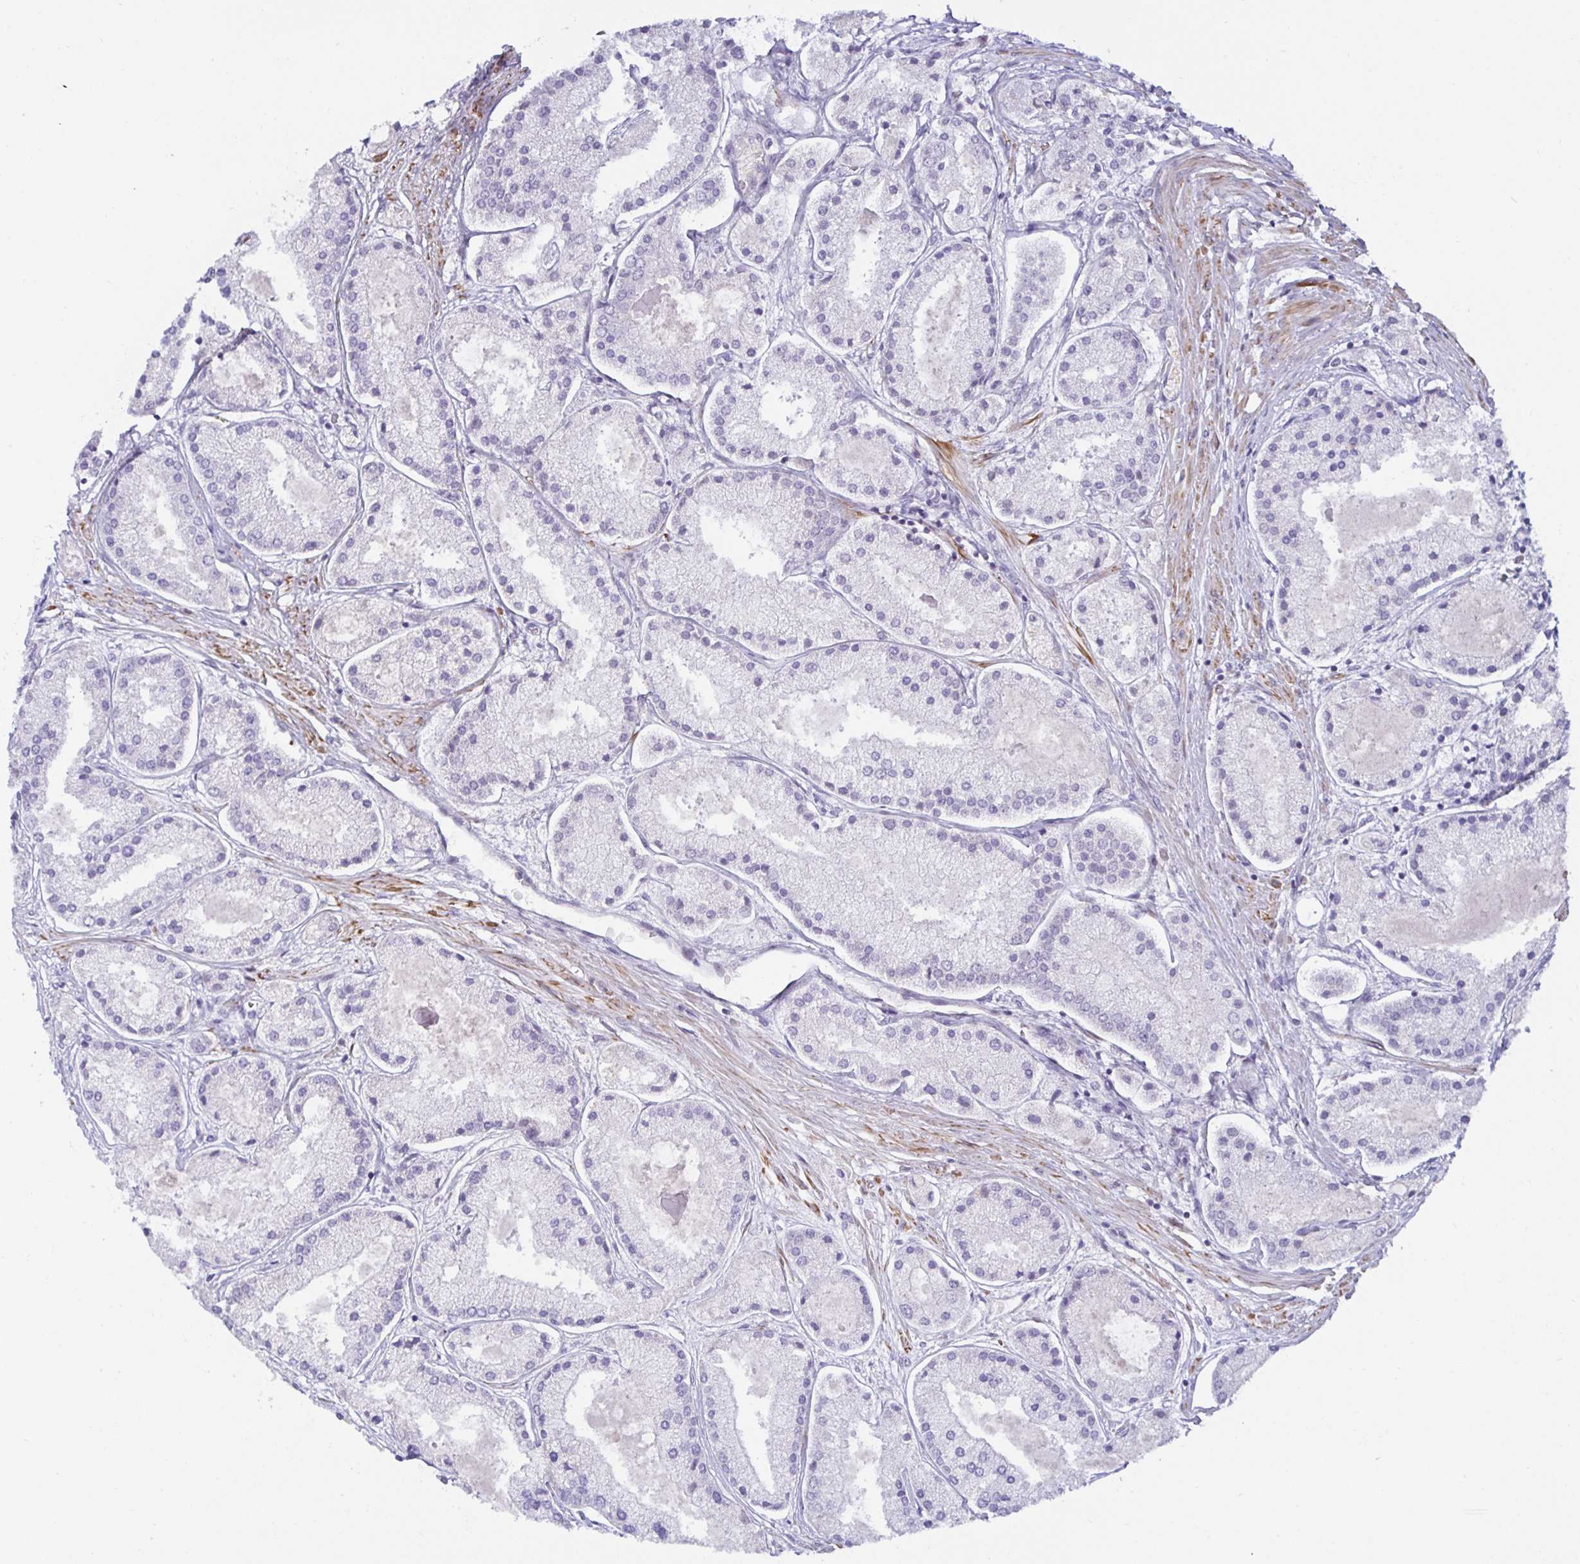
{"staining": {"intensity": "negative", "quantity": "none", "location": "none"}, "tissue": "prostate cancer", "cell_type": "Tumor cells", "image_type": "cancer", "snomed": [{"axis": "morphology", "description": "Adenocarcinoma, High grade"}, {"axis": "topography", "description": "Prostate"}], "caption": "Protein analysis of prostate adenocarcinoma (high-grade) exhibits no significant positivity in tumor cells.", "gene": "SPAG4", "patient": {"sex": "male", "age": 67}}